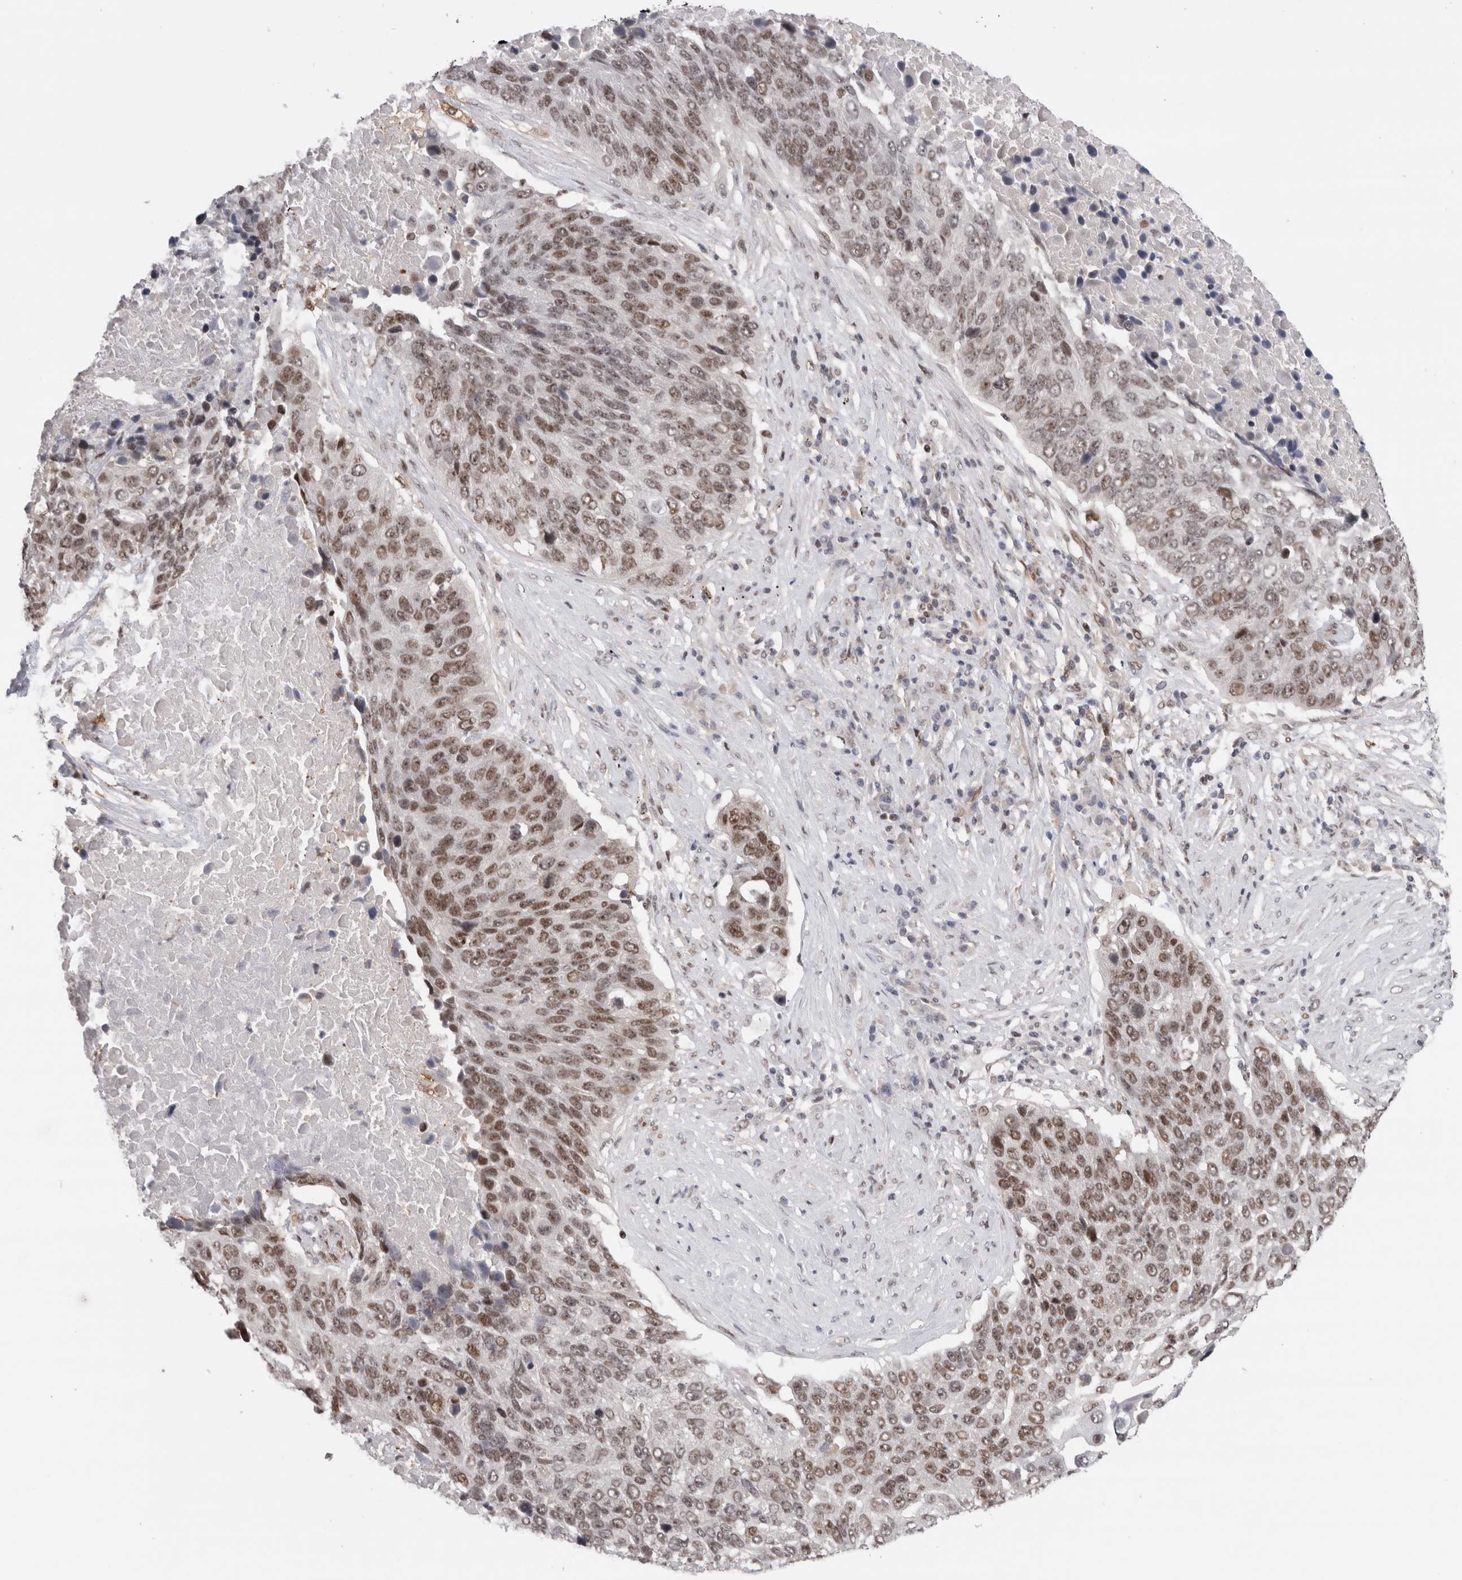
{"staining": {"intensity": "moderate", "quantity": ">75%", "location": "nuclear"}, "tissue": "lung cancer", "cell_type": "Tumor cells", "image_type": "cancer", "snomed": [{"axis": "morphology", "description": "Squamous cell carcinoma, NOS"}, {"axis": "topography", "description": "Lung"}], "caption": "This image reveals lung cancer (squamous cell carcinoma) stained with IHC to label a protein in brown. The nuclear of tumor cells show moderate positivity for the protein. Nuclei are counter-stained blue.", "gene": "ZNF521", "patient": {"sex": "male", "age": 66}}